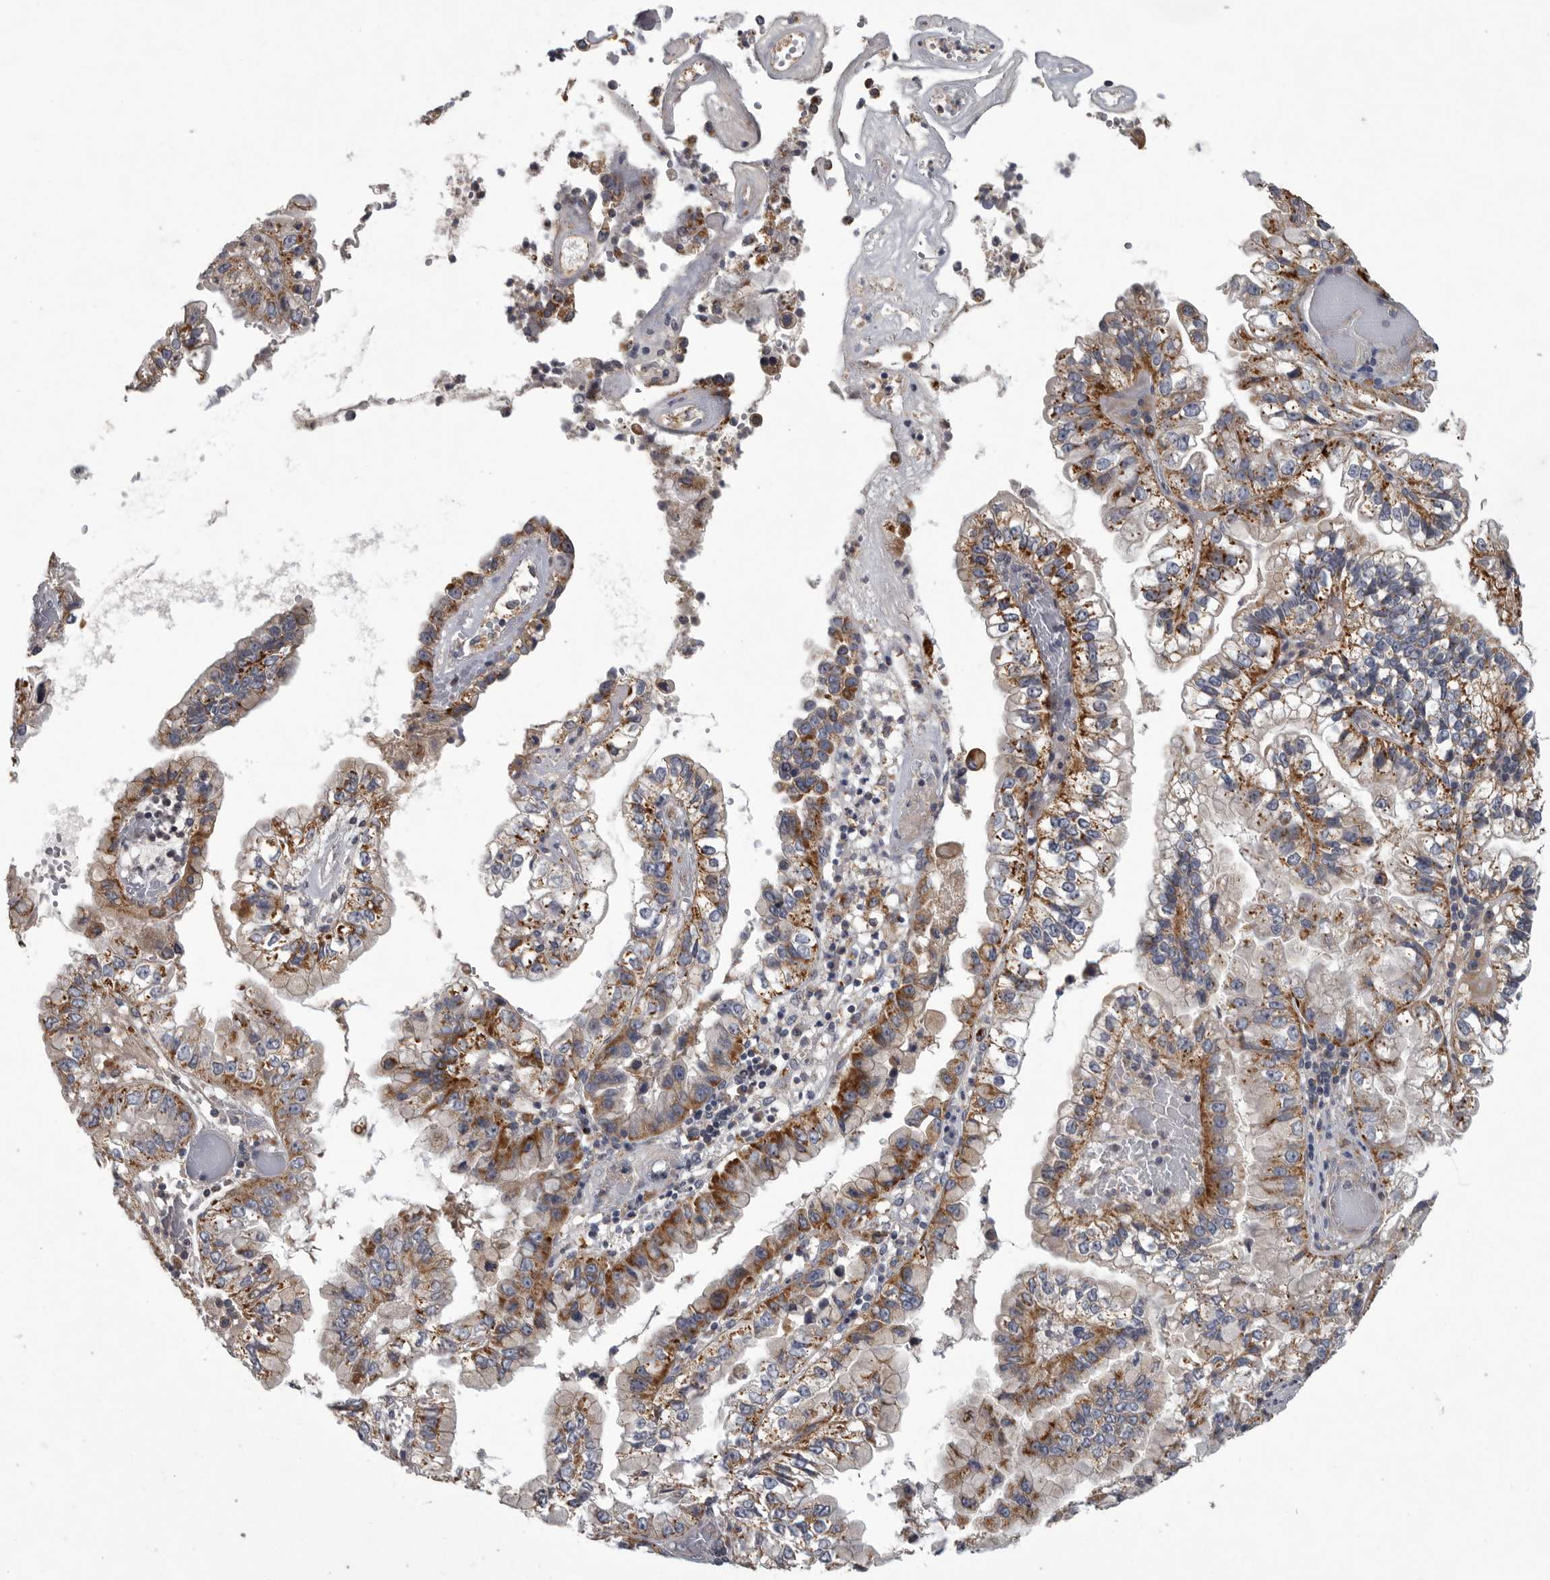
{"staining": {"intensity": "moderate", "quantity": ">75%", "location": "cytoplasmic/membranous"}, "tissue": "liver cancer", "cell_type": "Tumor cells", "image_type": "cancer", "snomed": [{"axis": "morphology", "description": "Cholangiocarcinoma"}, {"axis": "topography", "description": "Liver"}], "caption": "Immunohistochemistry staining of cholangiocarcinoma (liver), which reveals medium levels of moderate cytoplasmic/membranous staining in about >75% of tumor cells indicating moderate cytoplasmic/membranous protein staining. The staining was performed using DAB (3,3'-diaminobenzidine) (brown) for protein detection and nuclei were counterstained in hematoxylin (blue).", "gene": "LAMTOR3", "patient": {"sex": "female", "age": 79}}